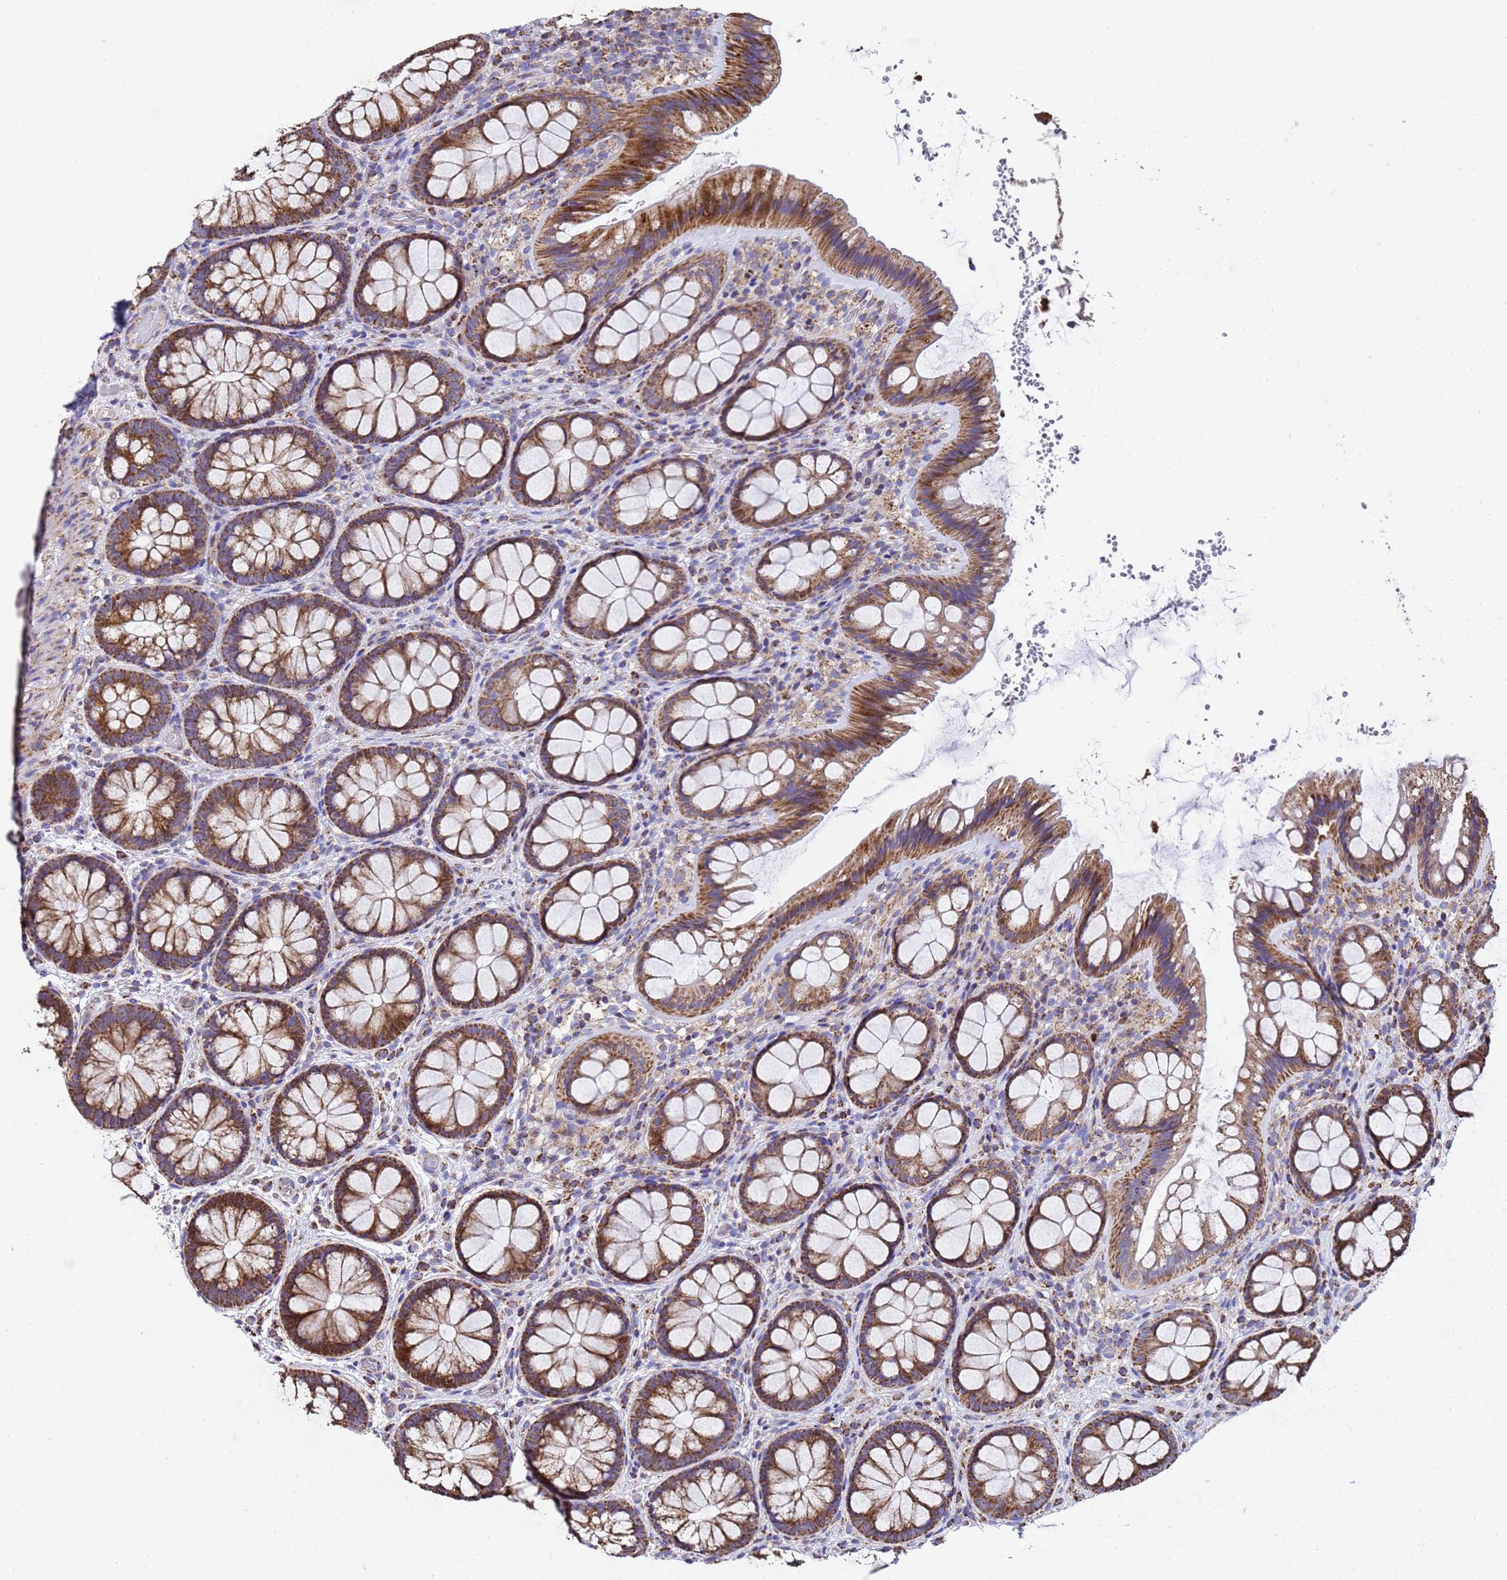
{"staining": {"intensity": "moderate", "quantity": ">75%", "location": "cytoplasmic/membranous"}, "tissue": "colon", "cell_type": "Endothelial cells", "image_type": "normal", "snomed": [{"axis": "morphology", "description": "Normal tissue, NOS"}, {"axis": "topography", "description": "Colon"}], "caption": "Immunohistochemical staining of normal human colon shows moderate cytoplasmic/membranous protein positivity in approximately >75% of endothelial cells.", "gene": "MRPS12", "patient": {"sex": "male", "age": 46}}